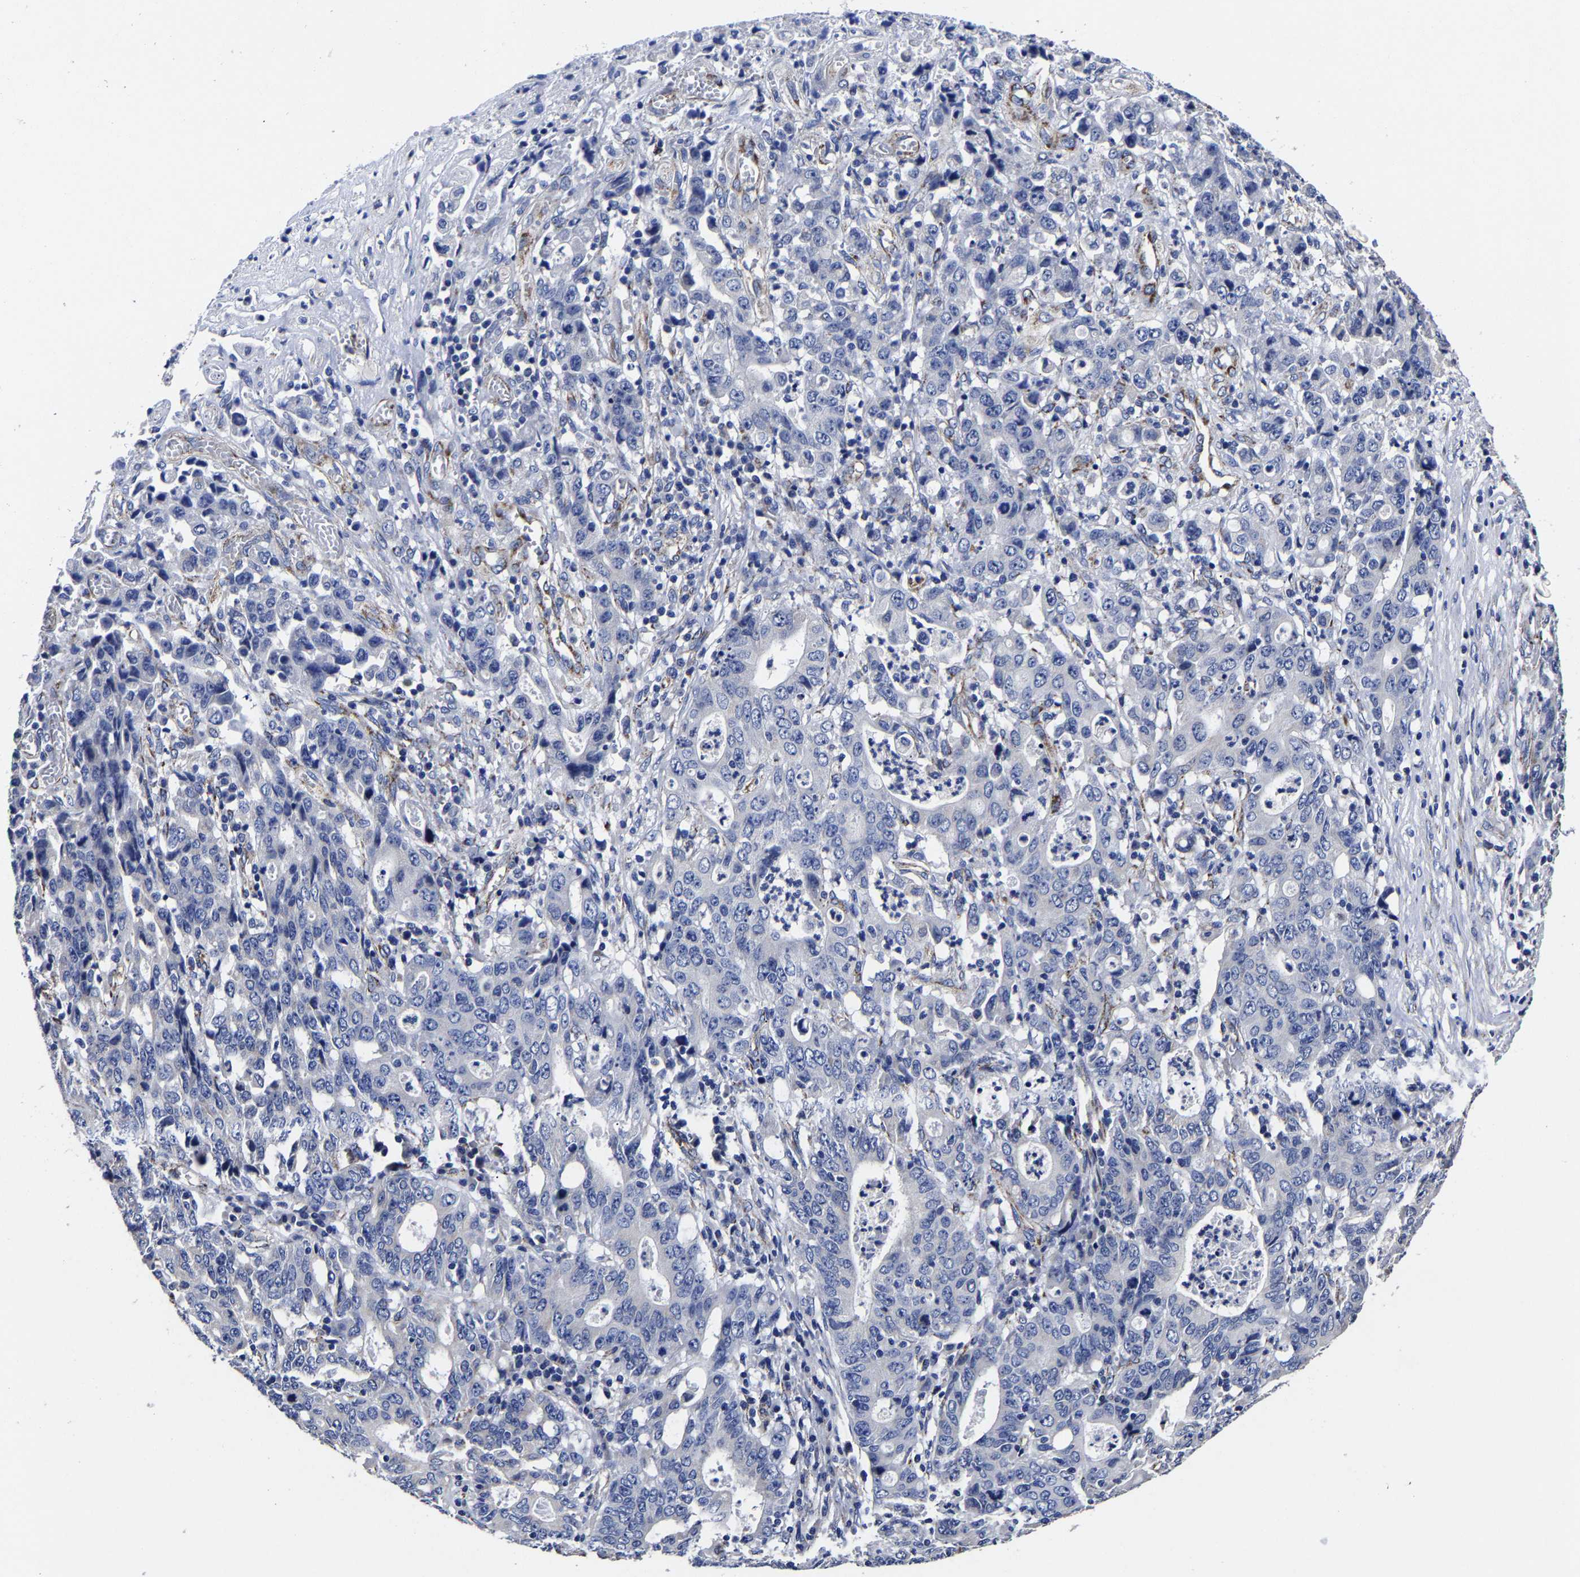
{"staining": {"intensity": "negative", "quantity": "none", "location": "none"}, "tissue": "stomach cancer", "cell_type": "Tumor cells", "image_type": "cancer", "snomed": [{"axis": "morphology", "description": "Adenocarcinoma, NOS"}, {"axis": "topography", "description": "Stomach, upper"}], "caption": "Adenocarcinoma (stomach) stained for a protein using IHC reveals no positivity tumor cells.", "gene": "AASS", "patient": {"sex": "male", "age": 69}}